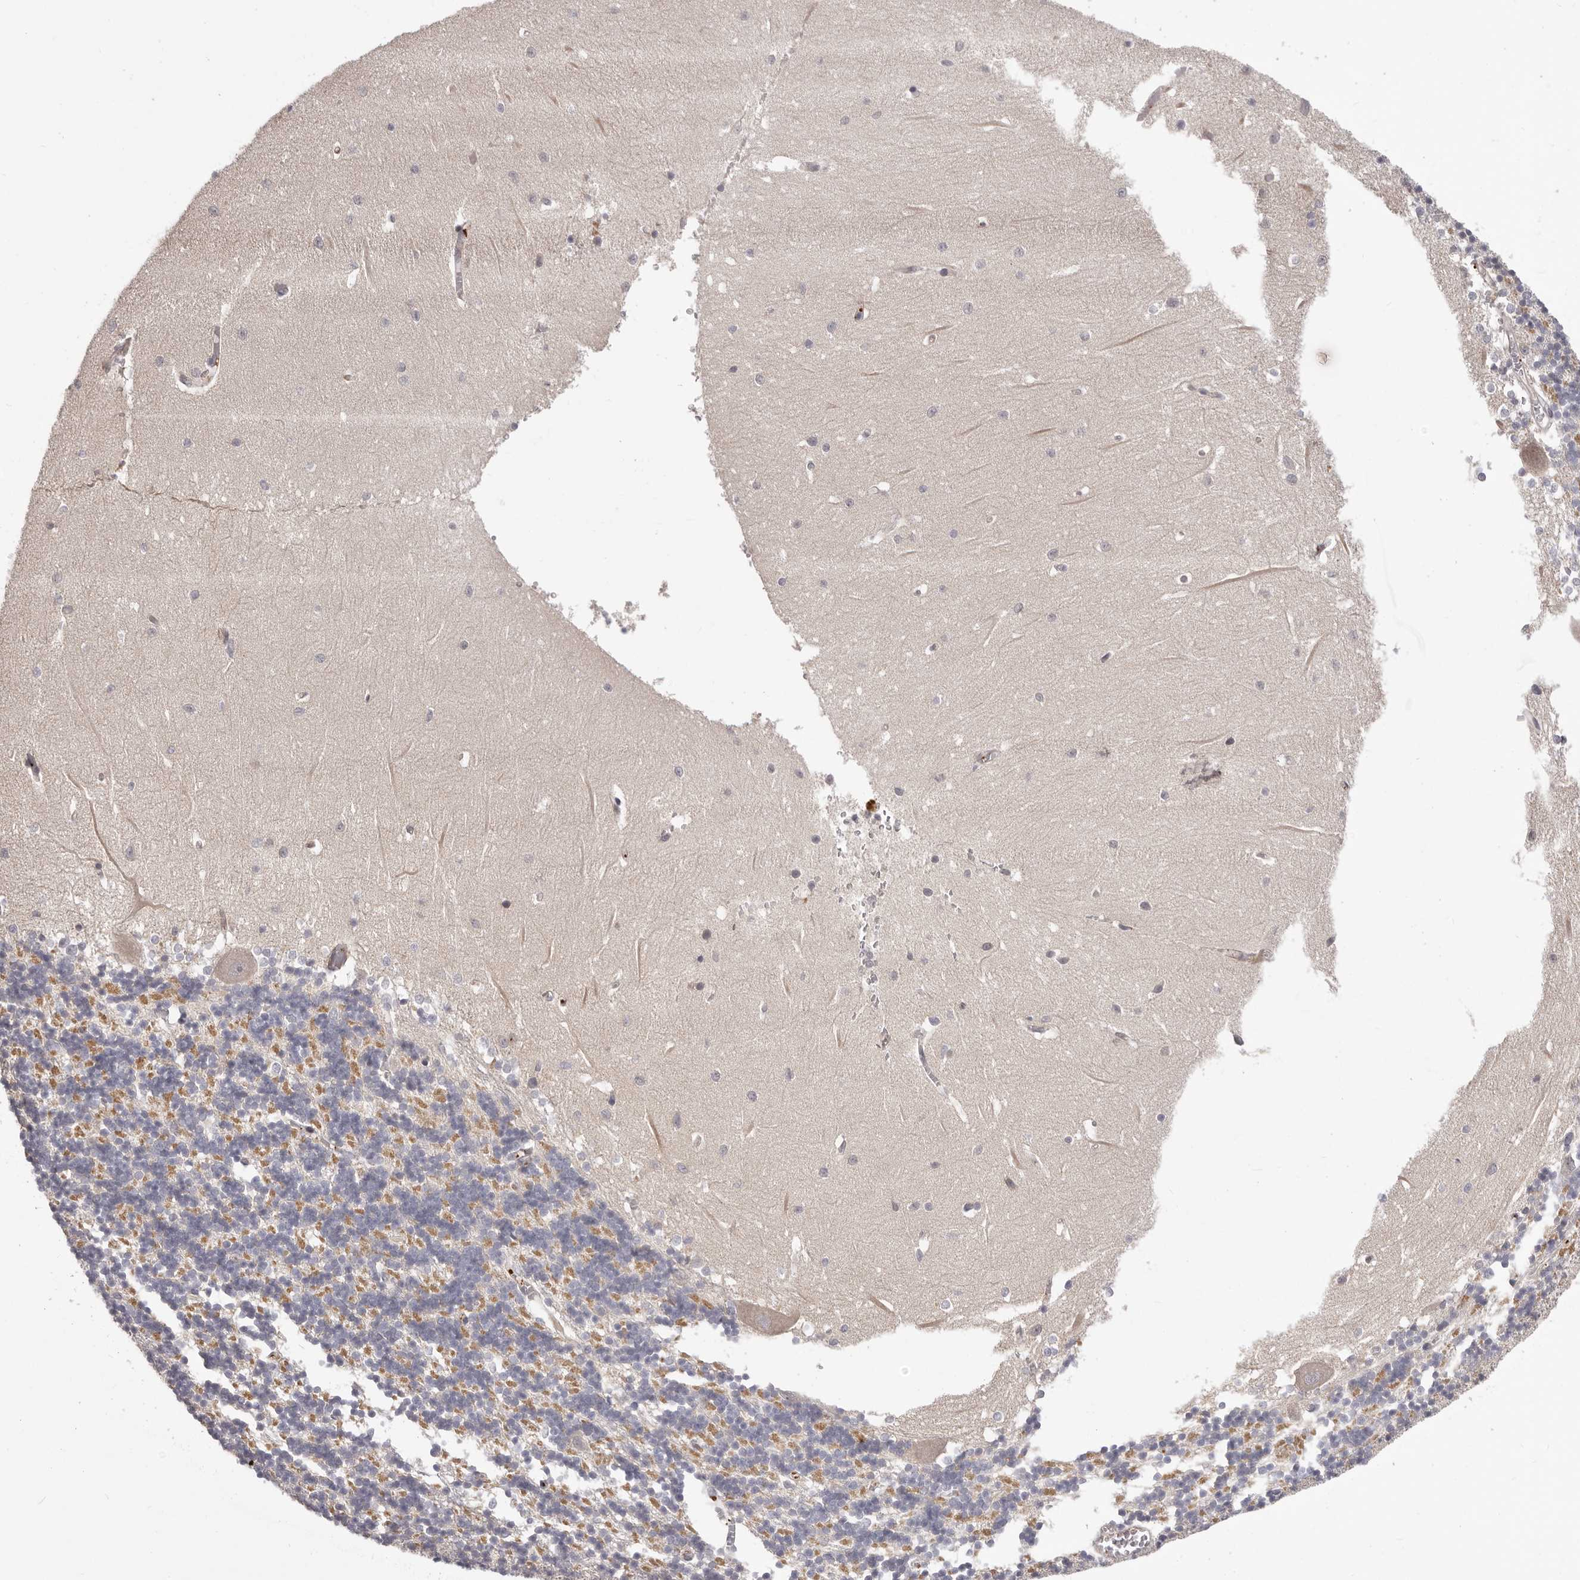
{"staining": {"intensity": "weak", "quantity": "25%-75%", "location": "cytoplasmic/membranous"}, "tissue": "cerebellum", "cell_type": "Cells in granular layer", "image_type": "normal", "snomed": [{"axis": "morphology", "description": "Normal tissue, NOS"}, {"axis": "topography", "description": "Cerebellum"}], "caption": "Normal cerebellum reveals weak cytoplasmic/membranous expression in approximately 25%-75% of cells in granular layer.", "gene": "OTUD3", "patient": {"sex": "male", "age": 37}}